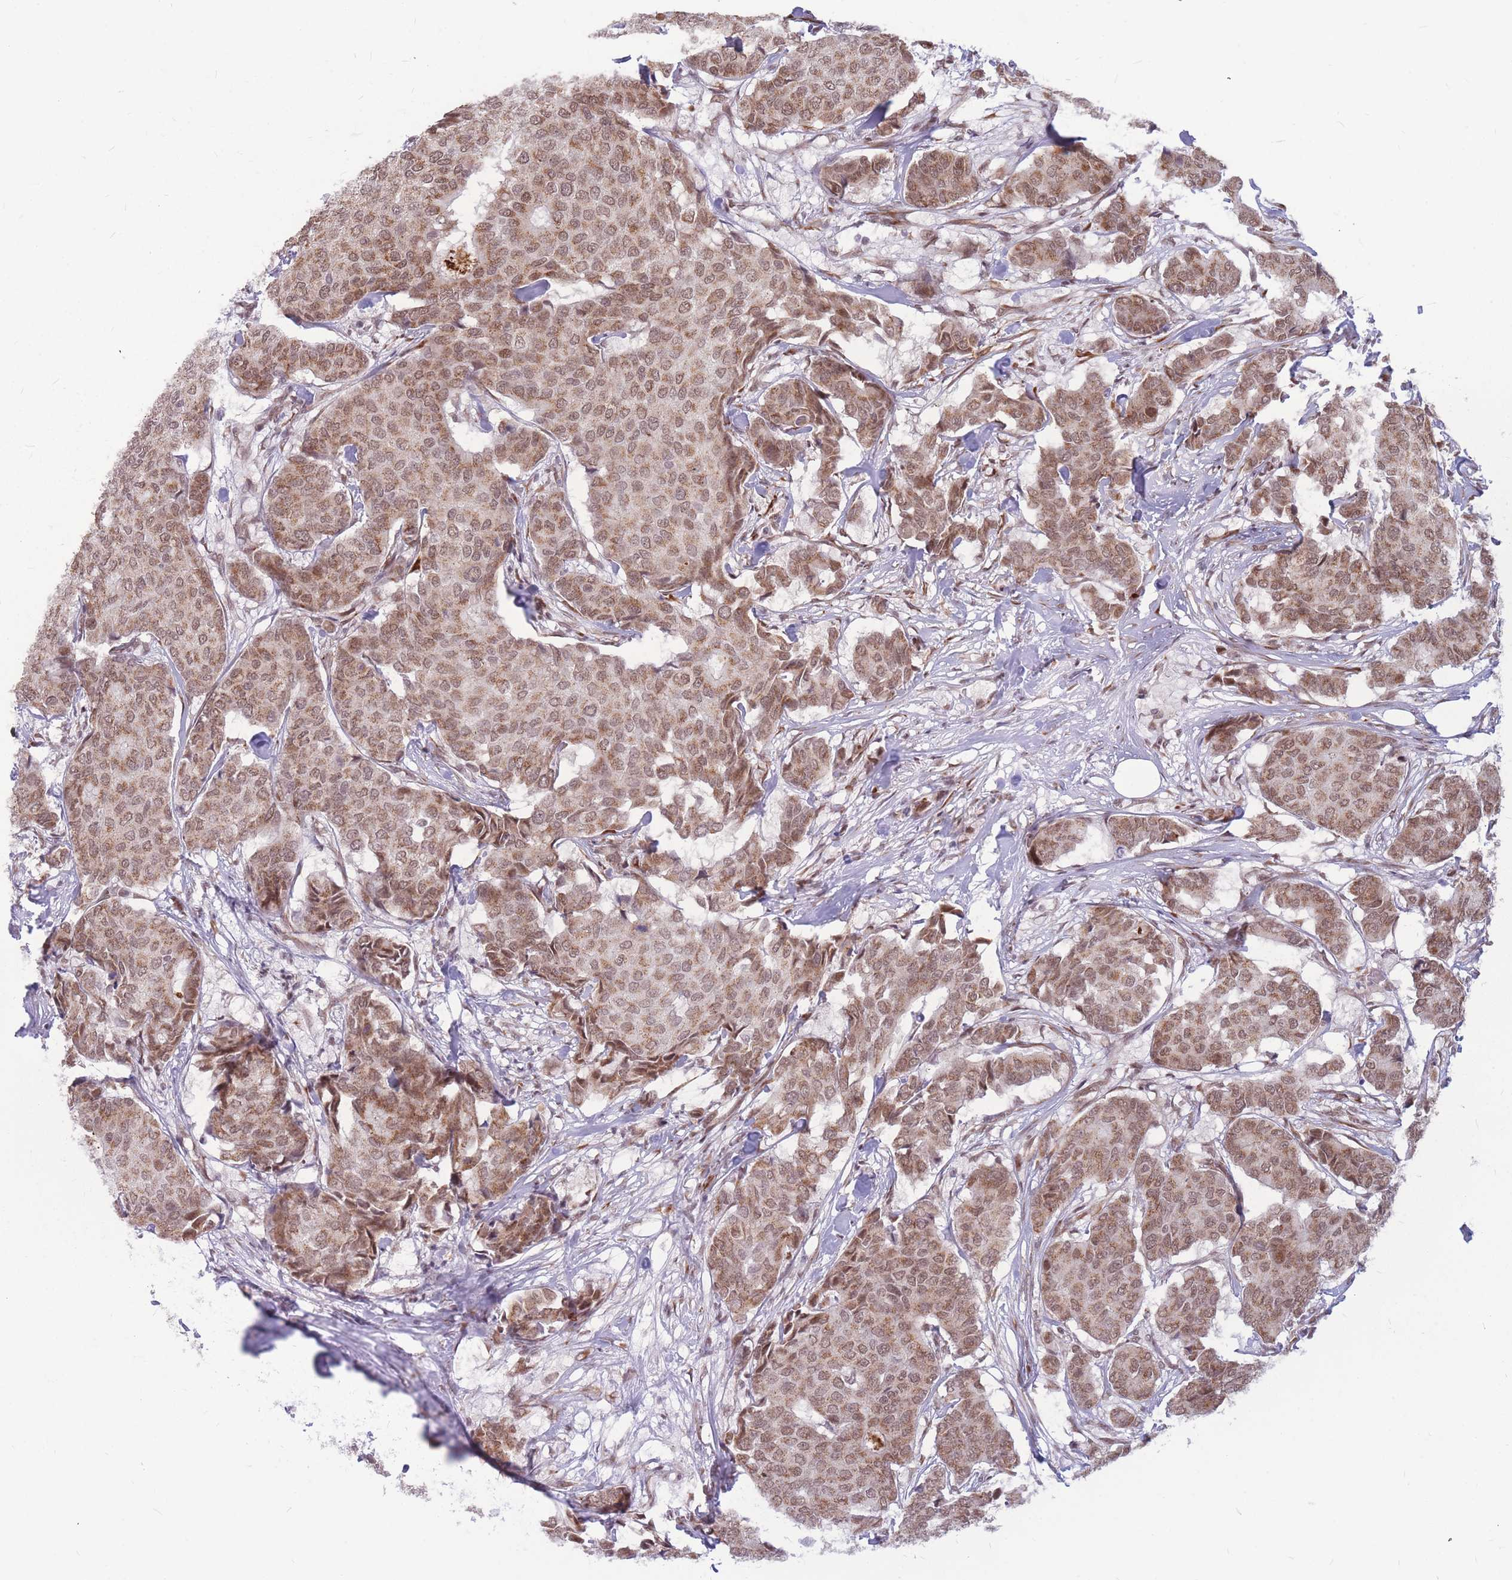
{"staining": {"intensity": "moderate", "quantity": ">75%", "location": "cytoplasmic/membranous,nuclear"}, "tissue": "breast cancer", "cell_type": "Tumor cells", "image_type": "cancer", "snomed": [{"axis": "morphology", "description": "Duct carcinoma"}, {"axis": "topography", "description": "Breast"}], "caption": "The photomicrograph shows immunohistochemical staining of intraductal carcinoma (breast). There is moderate cytoplasmic/membranous and nuclear expression is identified in about >75% of tumor cells. (IHC, brightfield microscopy, high magnification).", "gene": "ADD2", "patient": {"sex": "female", "age": 75}}